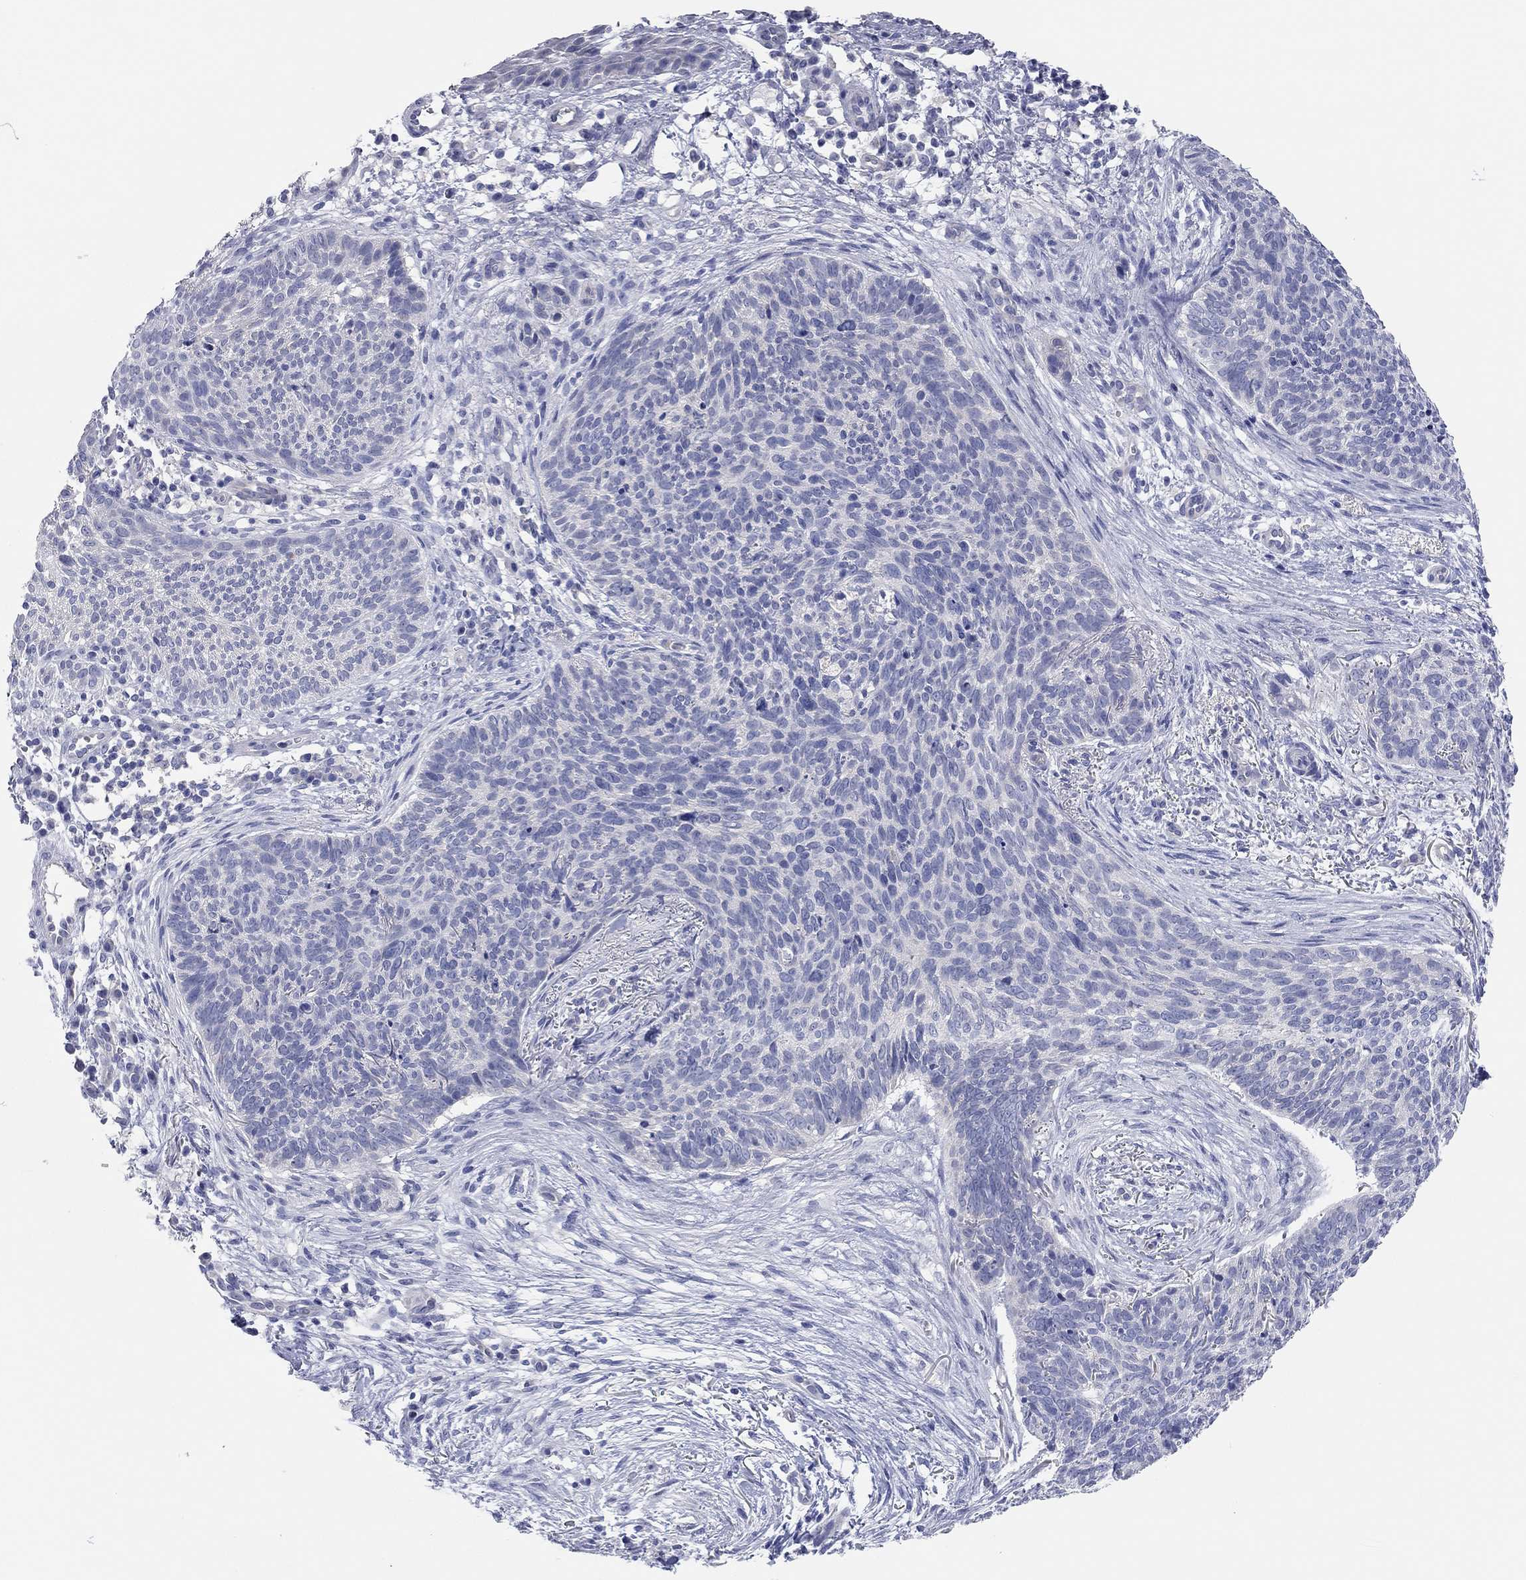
{"staining": {"intensity": "negative", "quantity": "none", "location": "none"}, "tissue": "skin cancer", "cell_type": "Tumor cells", "image_type": "cancer", "snomed": [{"axis": "morphology", "description": "Basal cell carcinoma"}, {"axis": "topography", "description": "Skin"}], "caption": "Immunohistochemistry image of skin cancer stained for a protein (brown), which exhibits no positivity in tumor cells. (DAB (3,3'-diaminobenzidine) IHC with hematoxylin counter stain).", "gene": "TMEM221", "patient": {"sex": "male", "age": 64}}